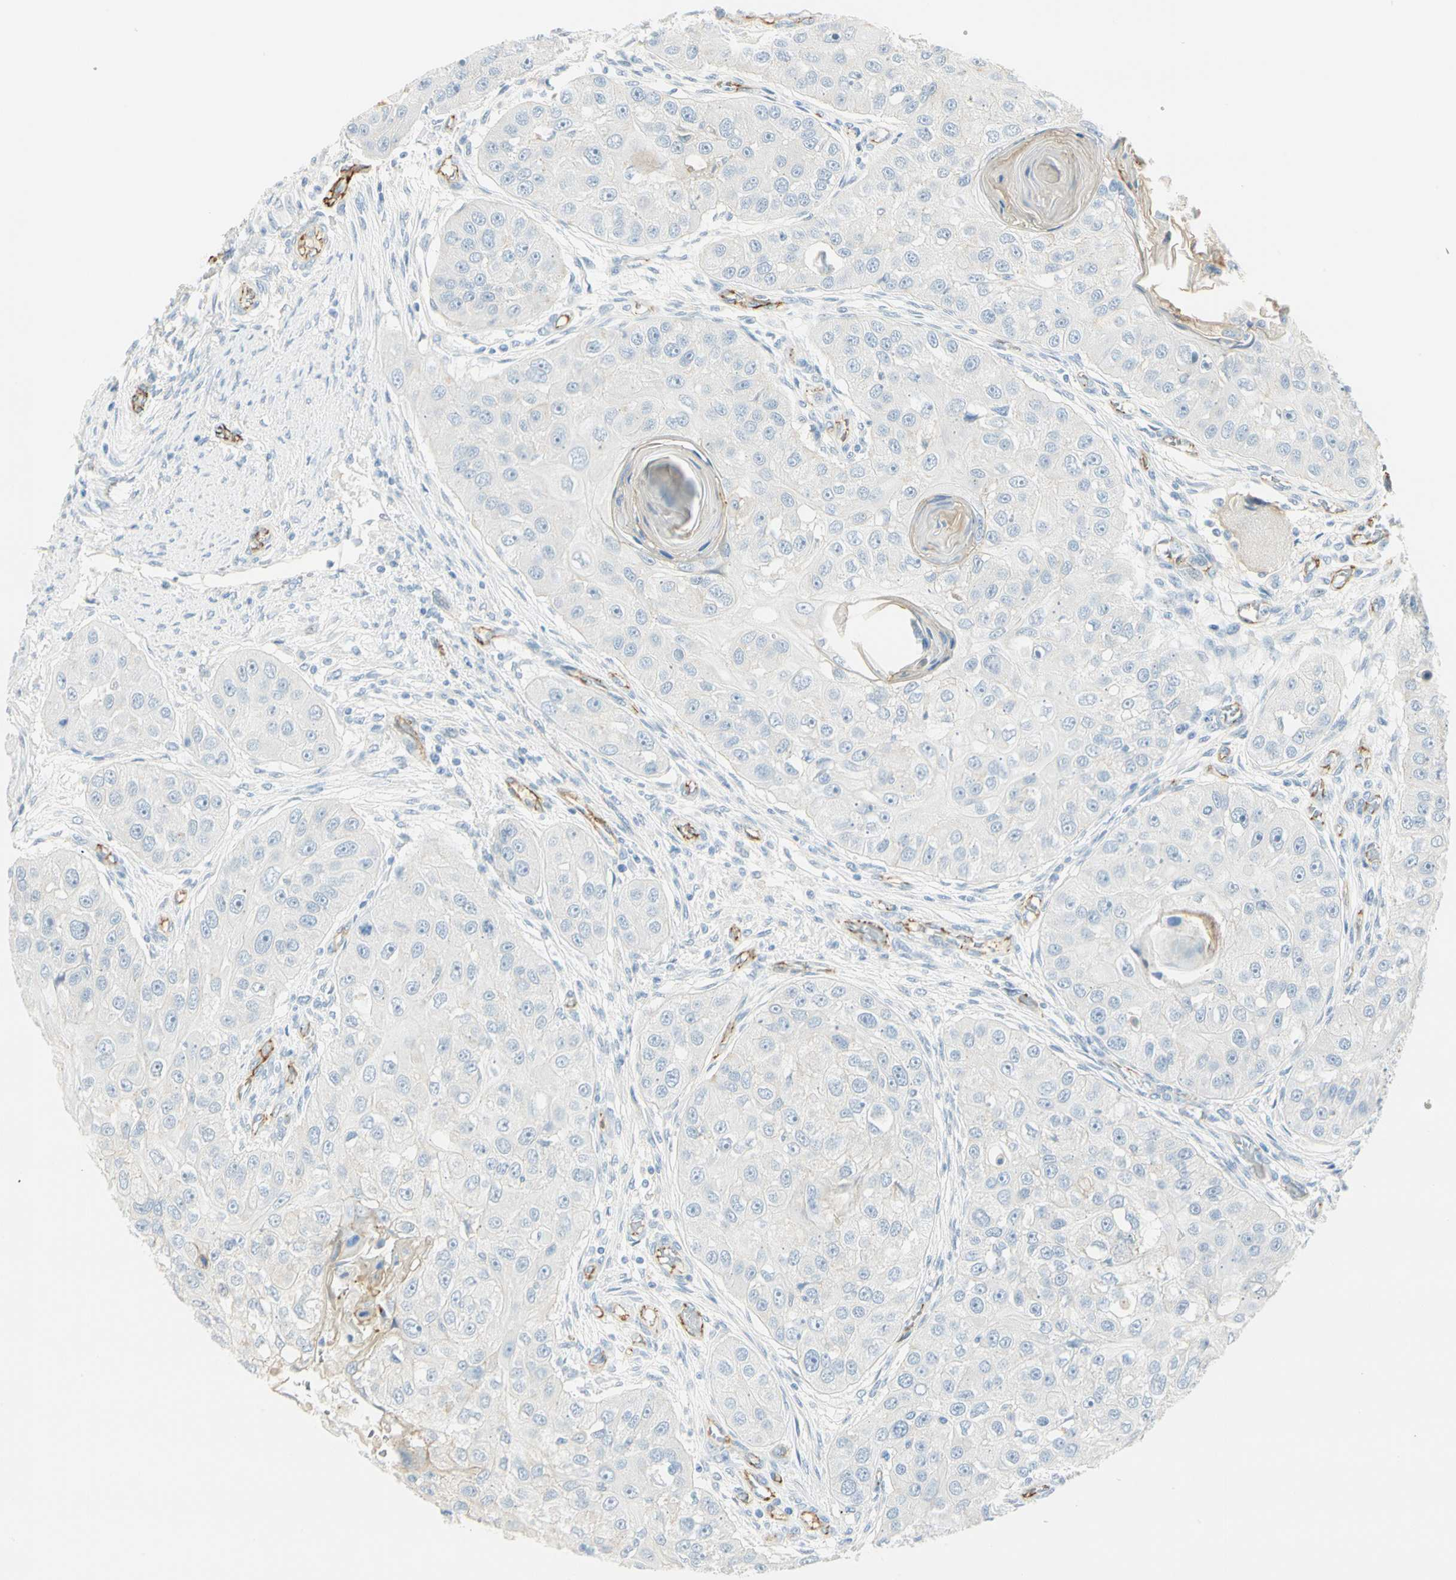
{"staining": {"intensity": "negative", "quantity": "none", "location": "none"}, "tissue": "head and neck cancer", "cell_type": "Tumor cells", "image_type": "cancer", "snomed": [{"axis": "morphology", "description": "Normal tissue, NOS"}, {"axis": "morphology", "description": "Squamous cell carcinoma, NOS"}, {"axis": "topography", "description": "Skeletal muscle"}, {"axis": "topography", "description": "Head-Neck"}], "caption": "This is an IHC micrograph of head and neck cancer. There is no positivity in tumor cells.", "gene": "VPS9D1", "patient": {"sex": "male", "age": 51}}